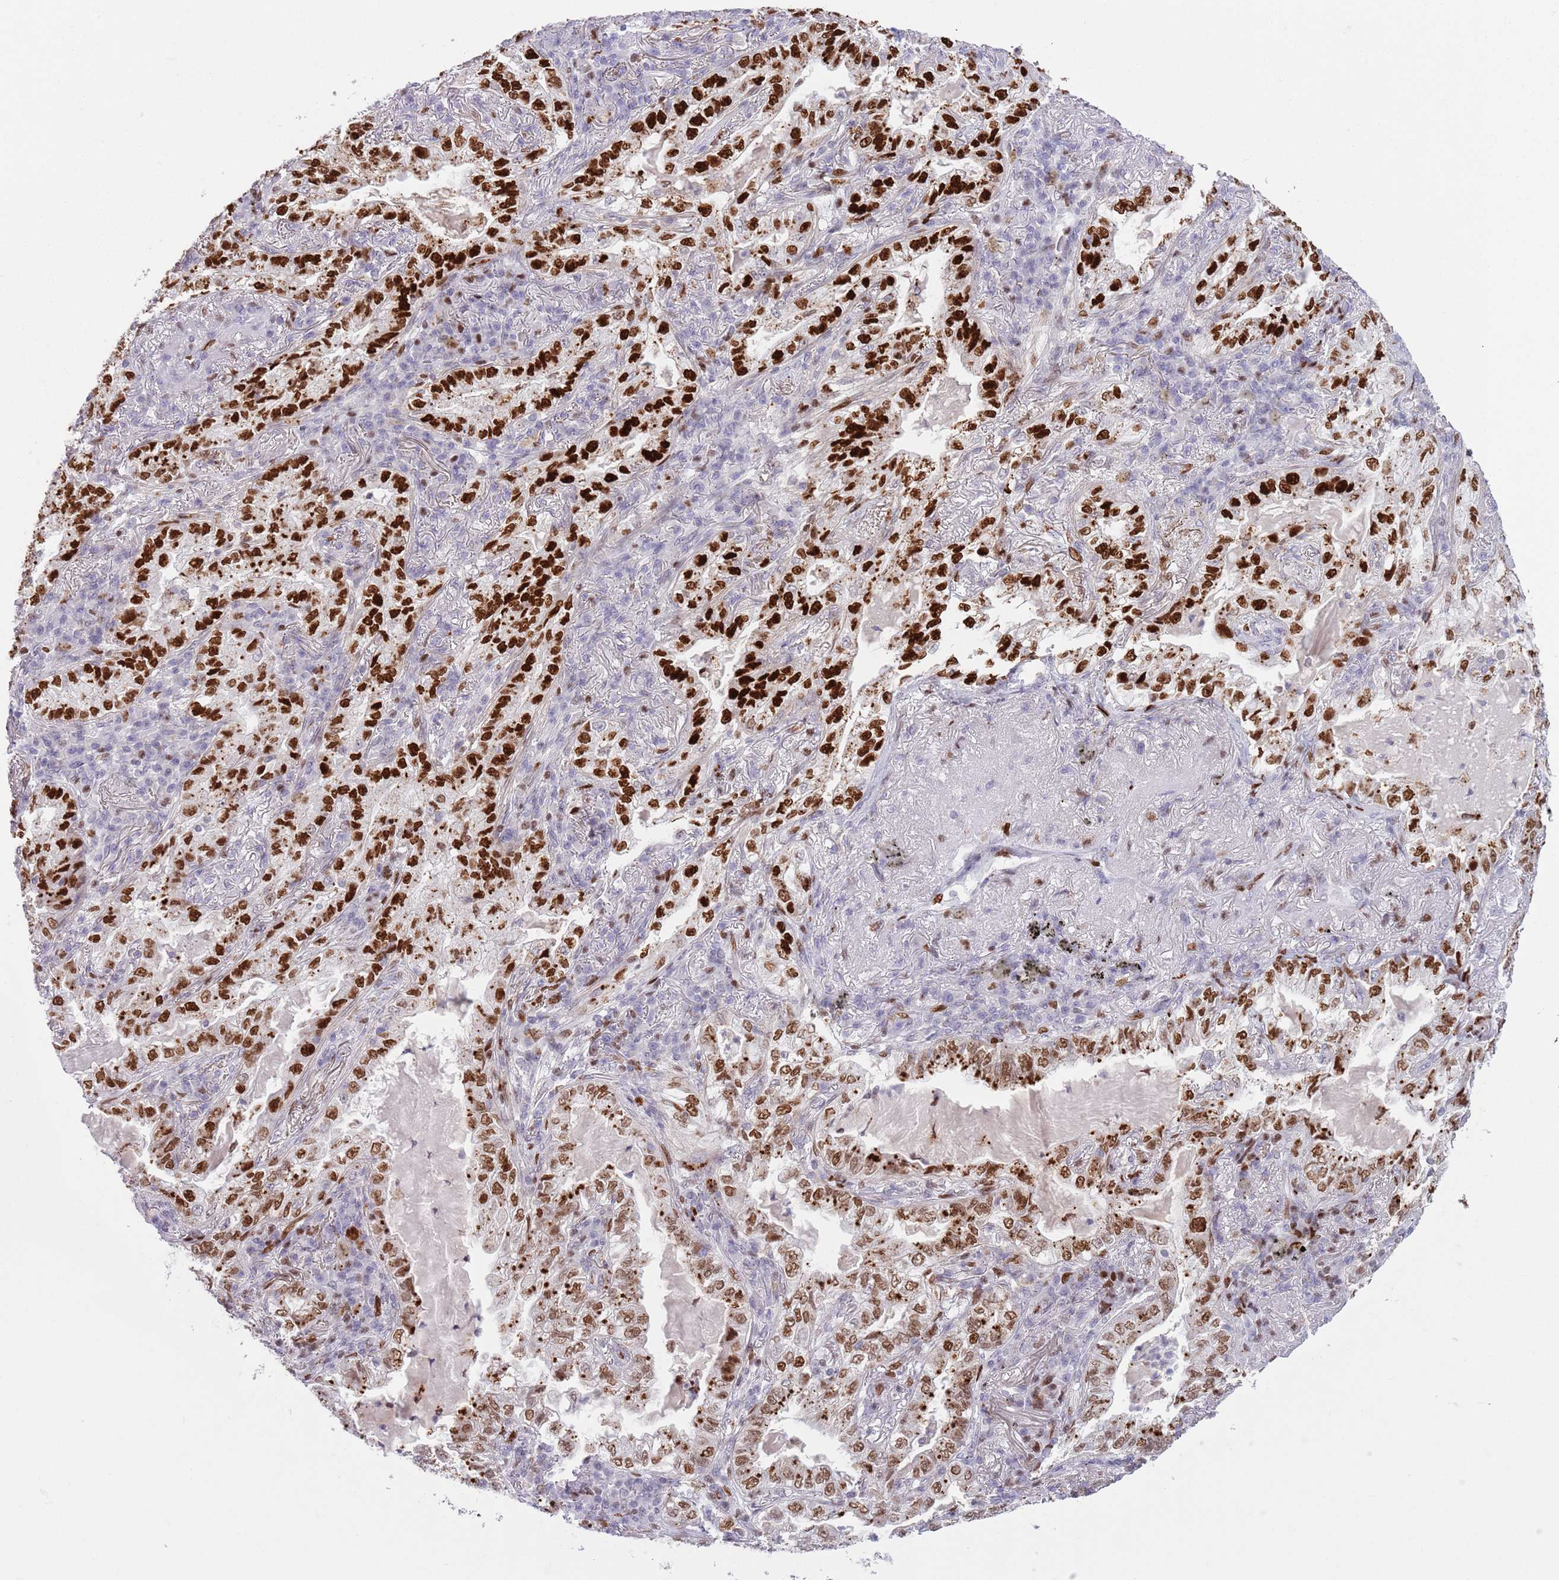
{"staining": {"intensity": "strong", "quantity": ">75%", "location": "nuclear"}, "tissue": "lung cancer", "cell_type": "Tumor cells", "image_type": "cancer", "snomed": [{"axis": "morphology", "description": "Adenocarcinoma, NOS"}, {"axis": "topography", "description": "Lung"}], "caption": "Lung cancer tissue demonstrates strong nuclear positivity in approximately >75% of tumor cells, visualized by immunohistochemistry.", "gene": "MFSD10", "patient": {"sex": "female", "age": 73}}